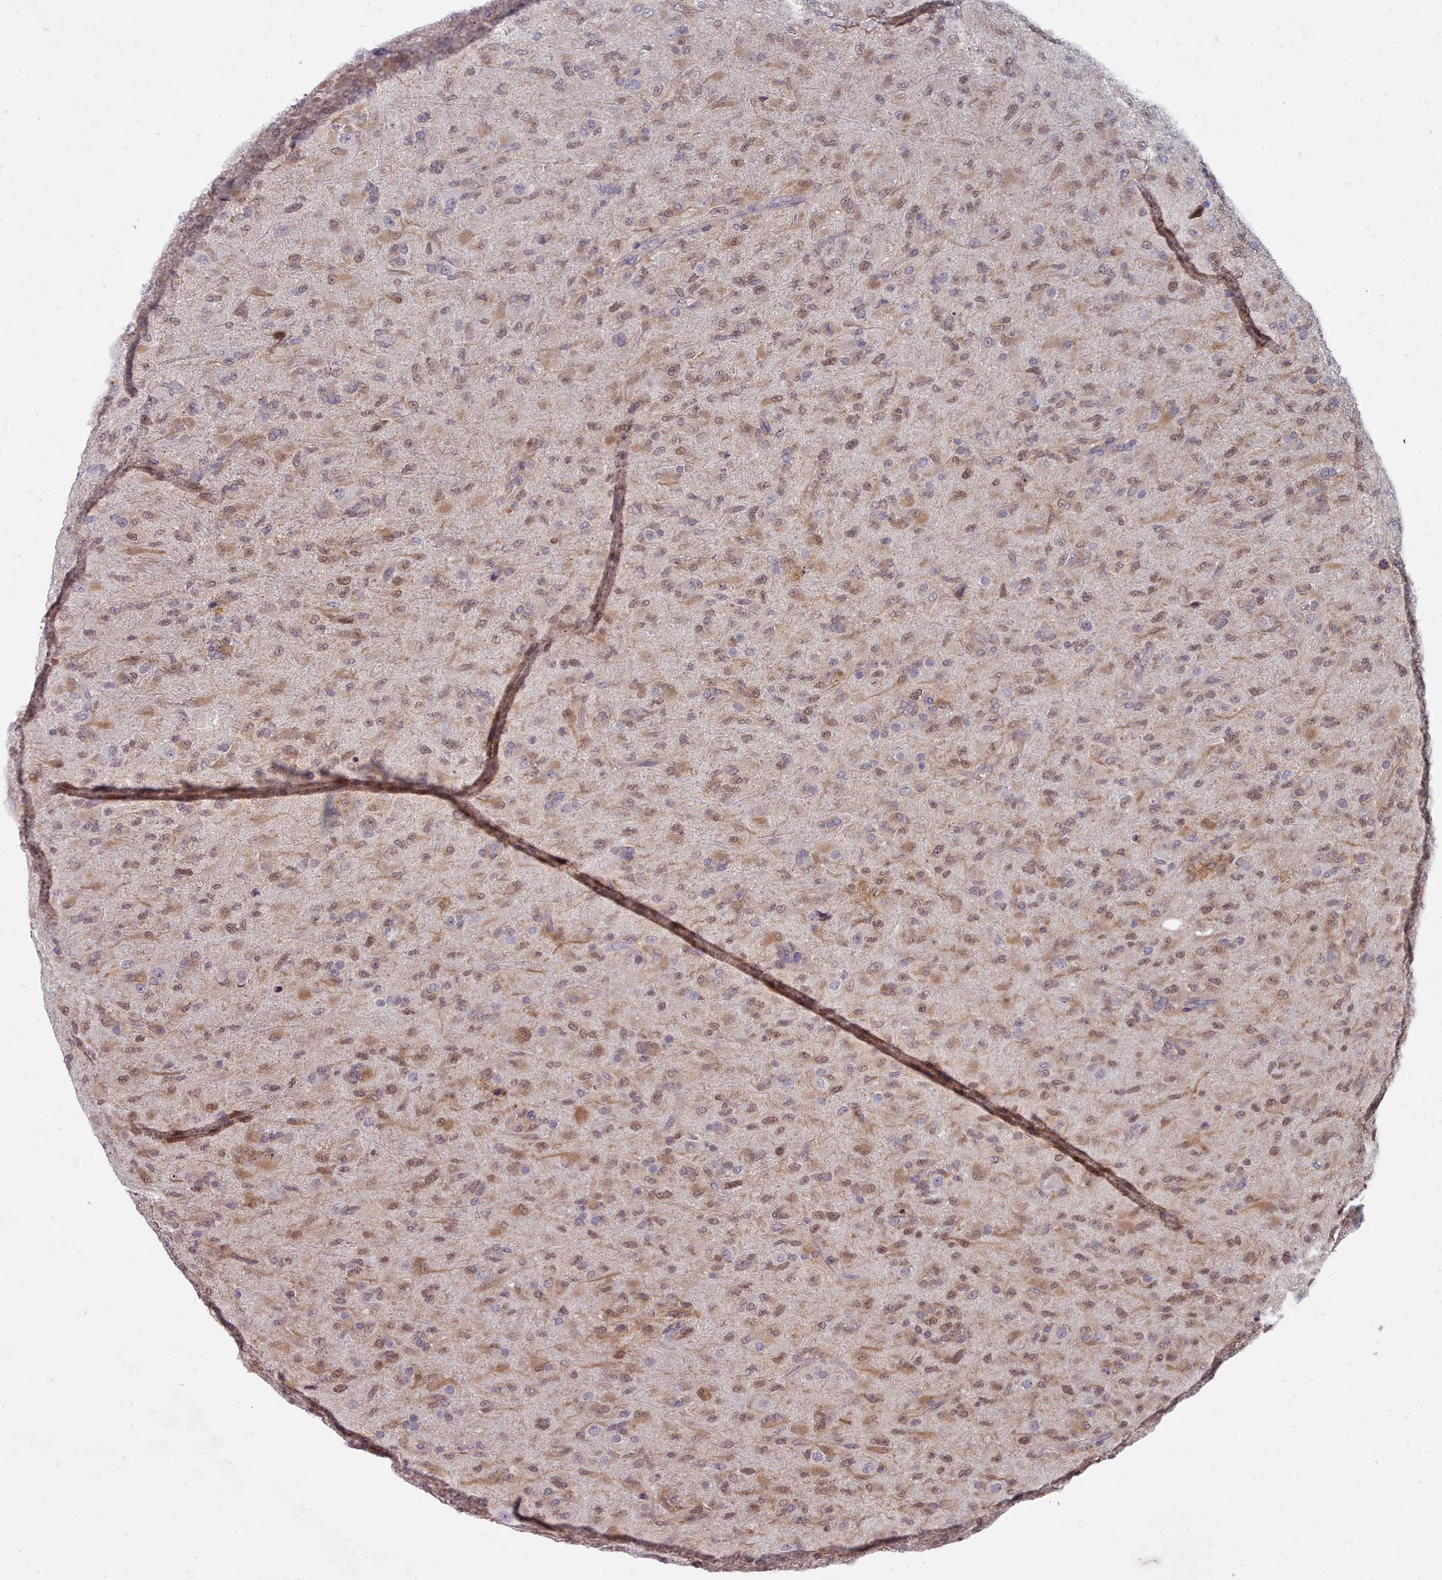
{"staining": {"intensity": "moderate", "quantity": "25%-75%", "location": "cytoplasmic/membranous,nuclear"}, "tissue": "glioma", "cell_type": "Tumor cells", "image_type": "cancer", "snomed": [{"axis": "morphology", "description": "Glioma, malignant, Low grade"}, {"axis": "topography", "description": "Brain"}], "caption": "Glioma tissue demonstrates moderate cytoplasmic/membranous and nuclear expression in about 25%-75% of tumor cells", "gene": "GINS1", "patient": {"sex": "male", "age": 65}}